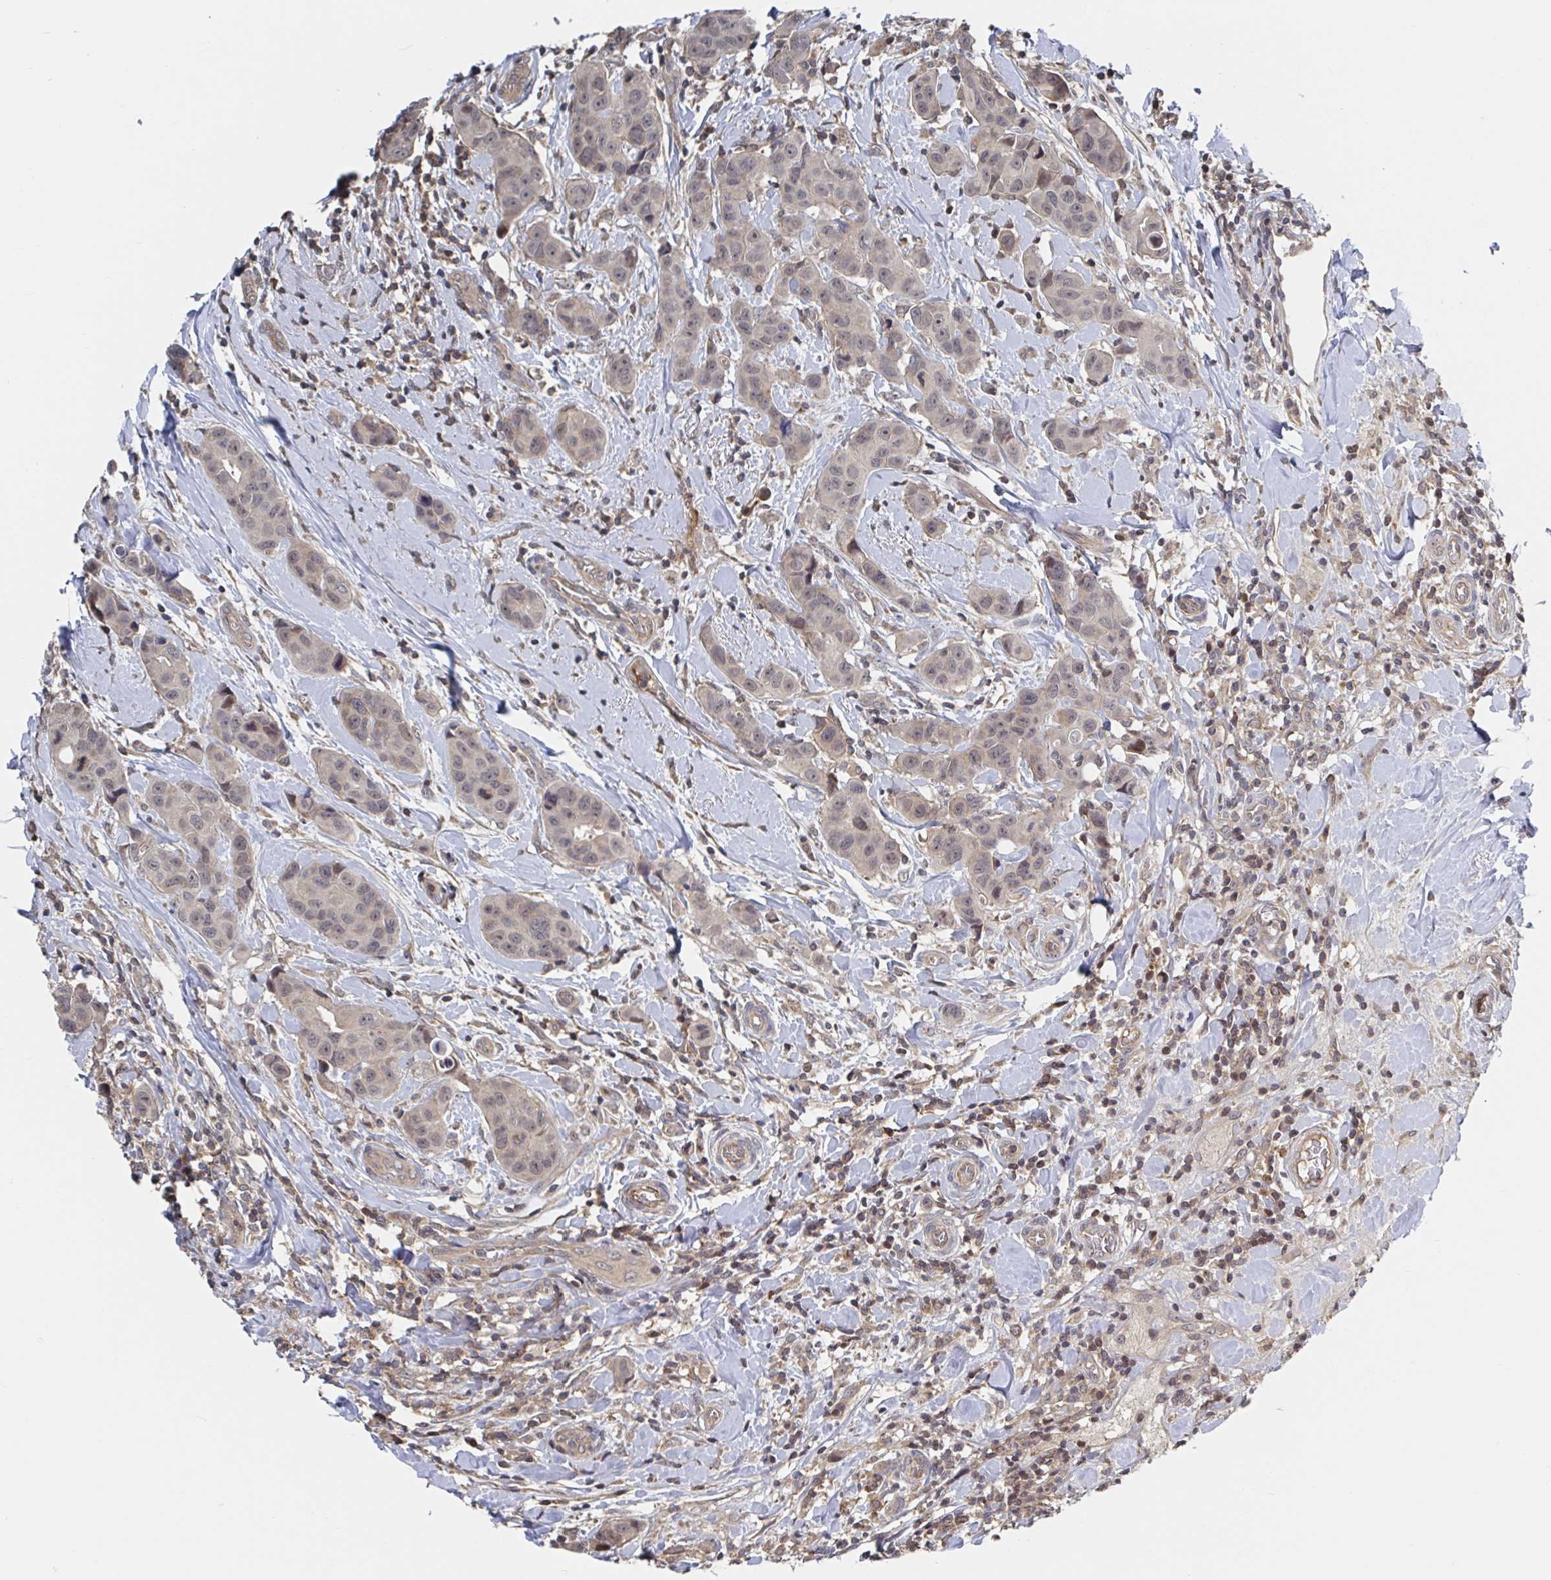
{"staining": {"intensity": "negative", "quantity": "none", "location": "none"}, "tissue": "breast cancer", "cell_type": "Tumor cells", "image_type": "cancer", "snomed": [{"axis": "morphology", "description": "Duct carcinoma"}, {"axis": "topography", "description": "Breast"}], "caption": "Image shows no significant protein positivity in tumor cells of breast infiltrating ductal carcinoma.", "gene": "DHRS12", "patient": {"sex": "female", "age": 24}}